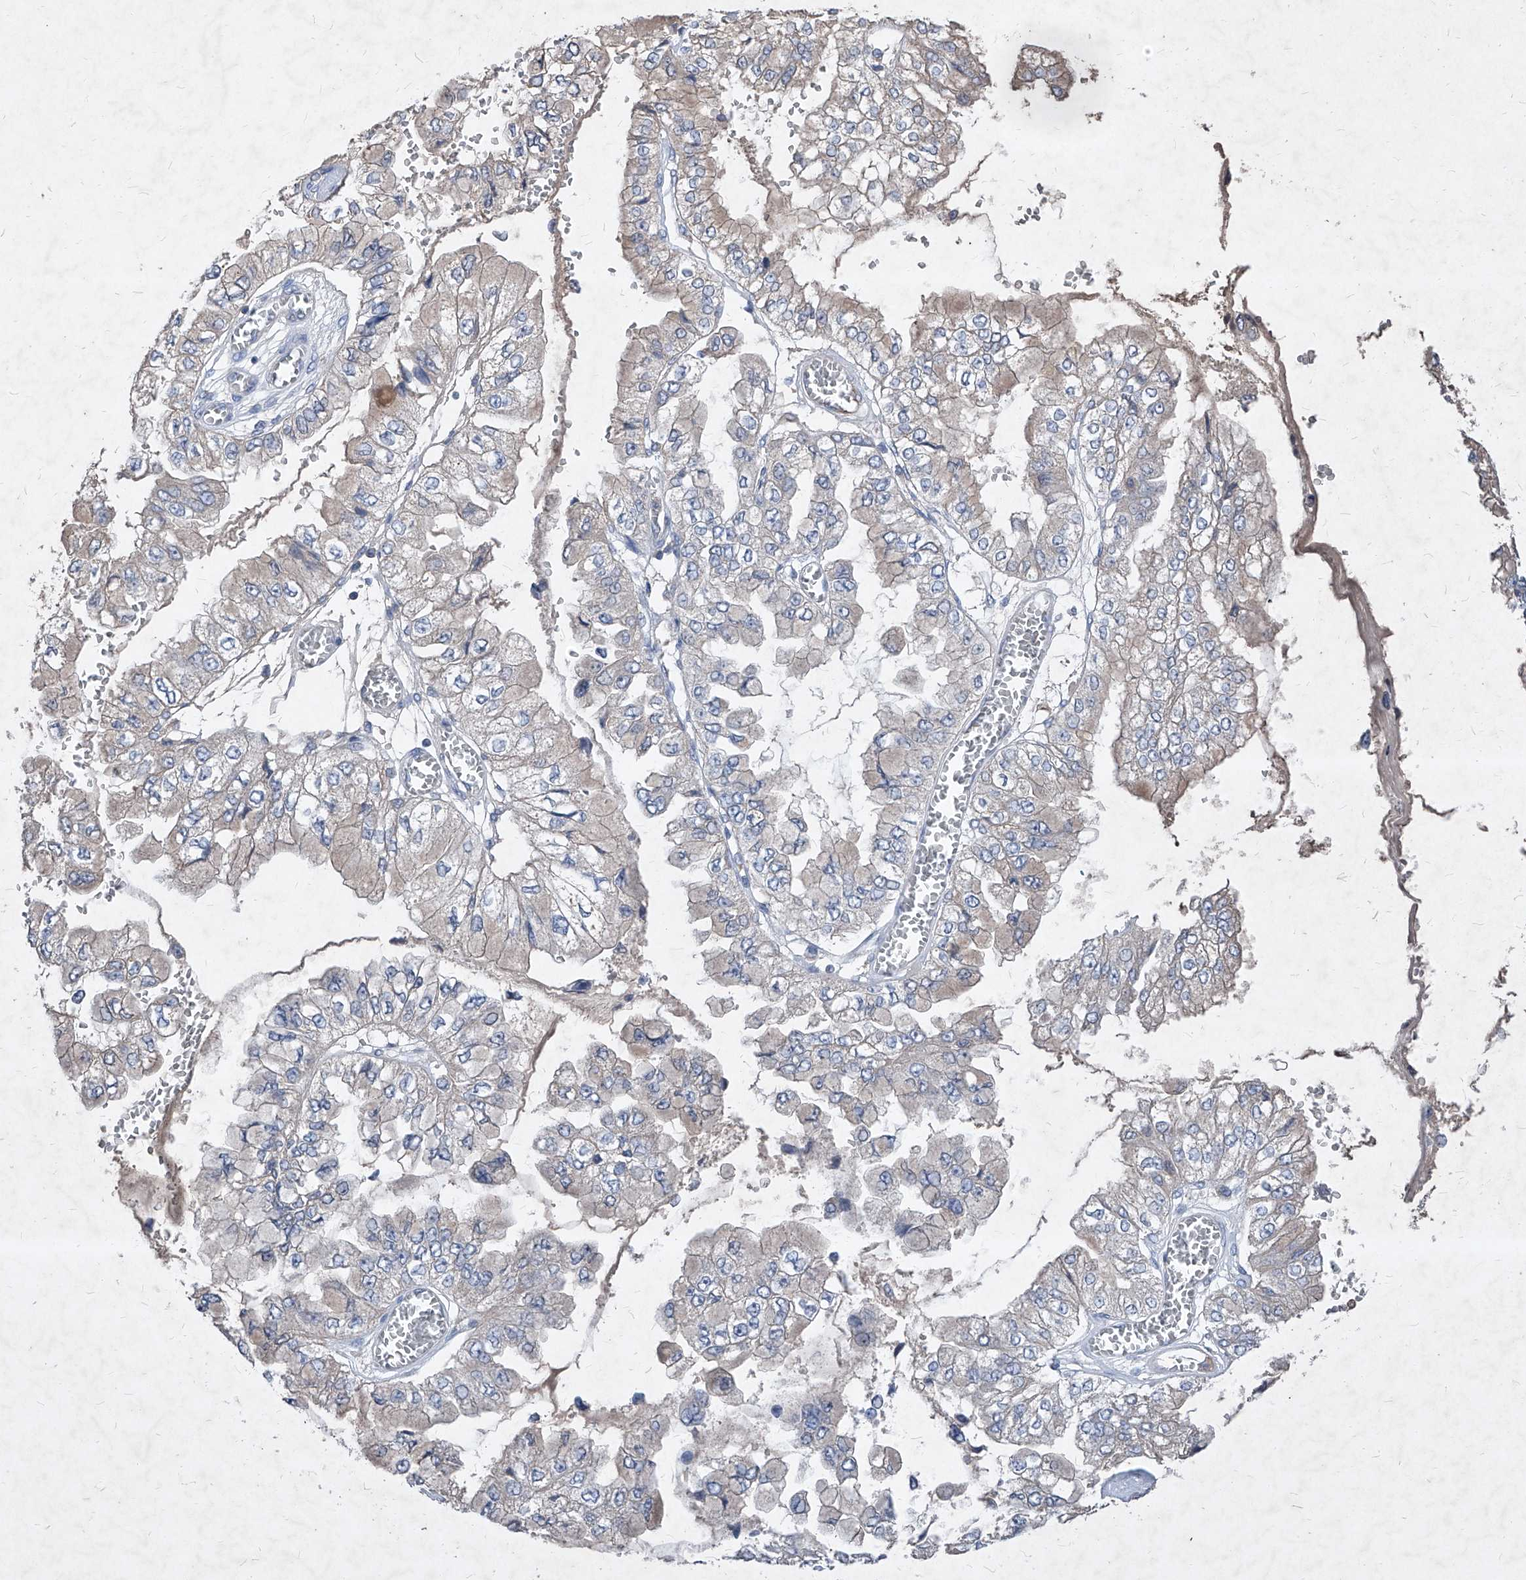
{"staining": {"intensity": "negative", "quantity": "none", "location": "none"}, "tissue": "liver cancer", "cell_type": "Tumor cells", "image_type": "cancer", "snomed": [{"axis": "morphology", "description": "Cholangiocarcinoma"}, {"axis": "topography", "description": "Liver"}], "caption": "This micrograph is of cholangiocarcinoma (liver) stained with IHC to label a protein in brown with the nuclei are counter-stained blue. There is no staining in tumor cells.", "gene": "SYNGR1", "patient": {"sex": "female", "age": 79}}